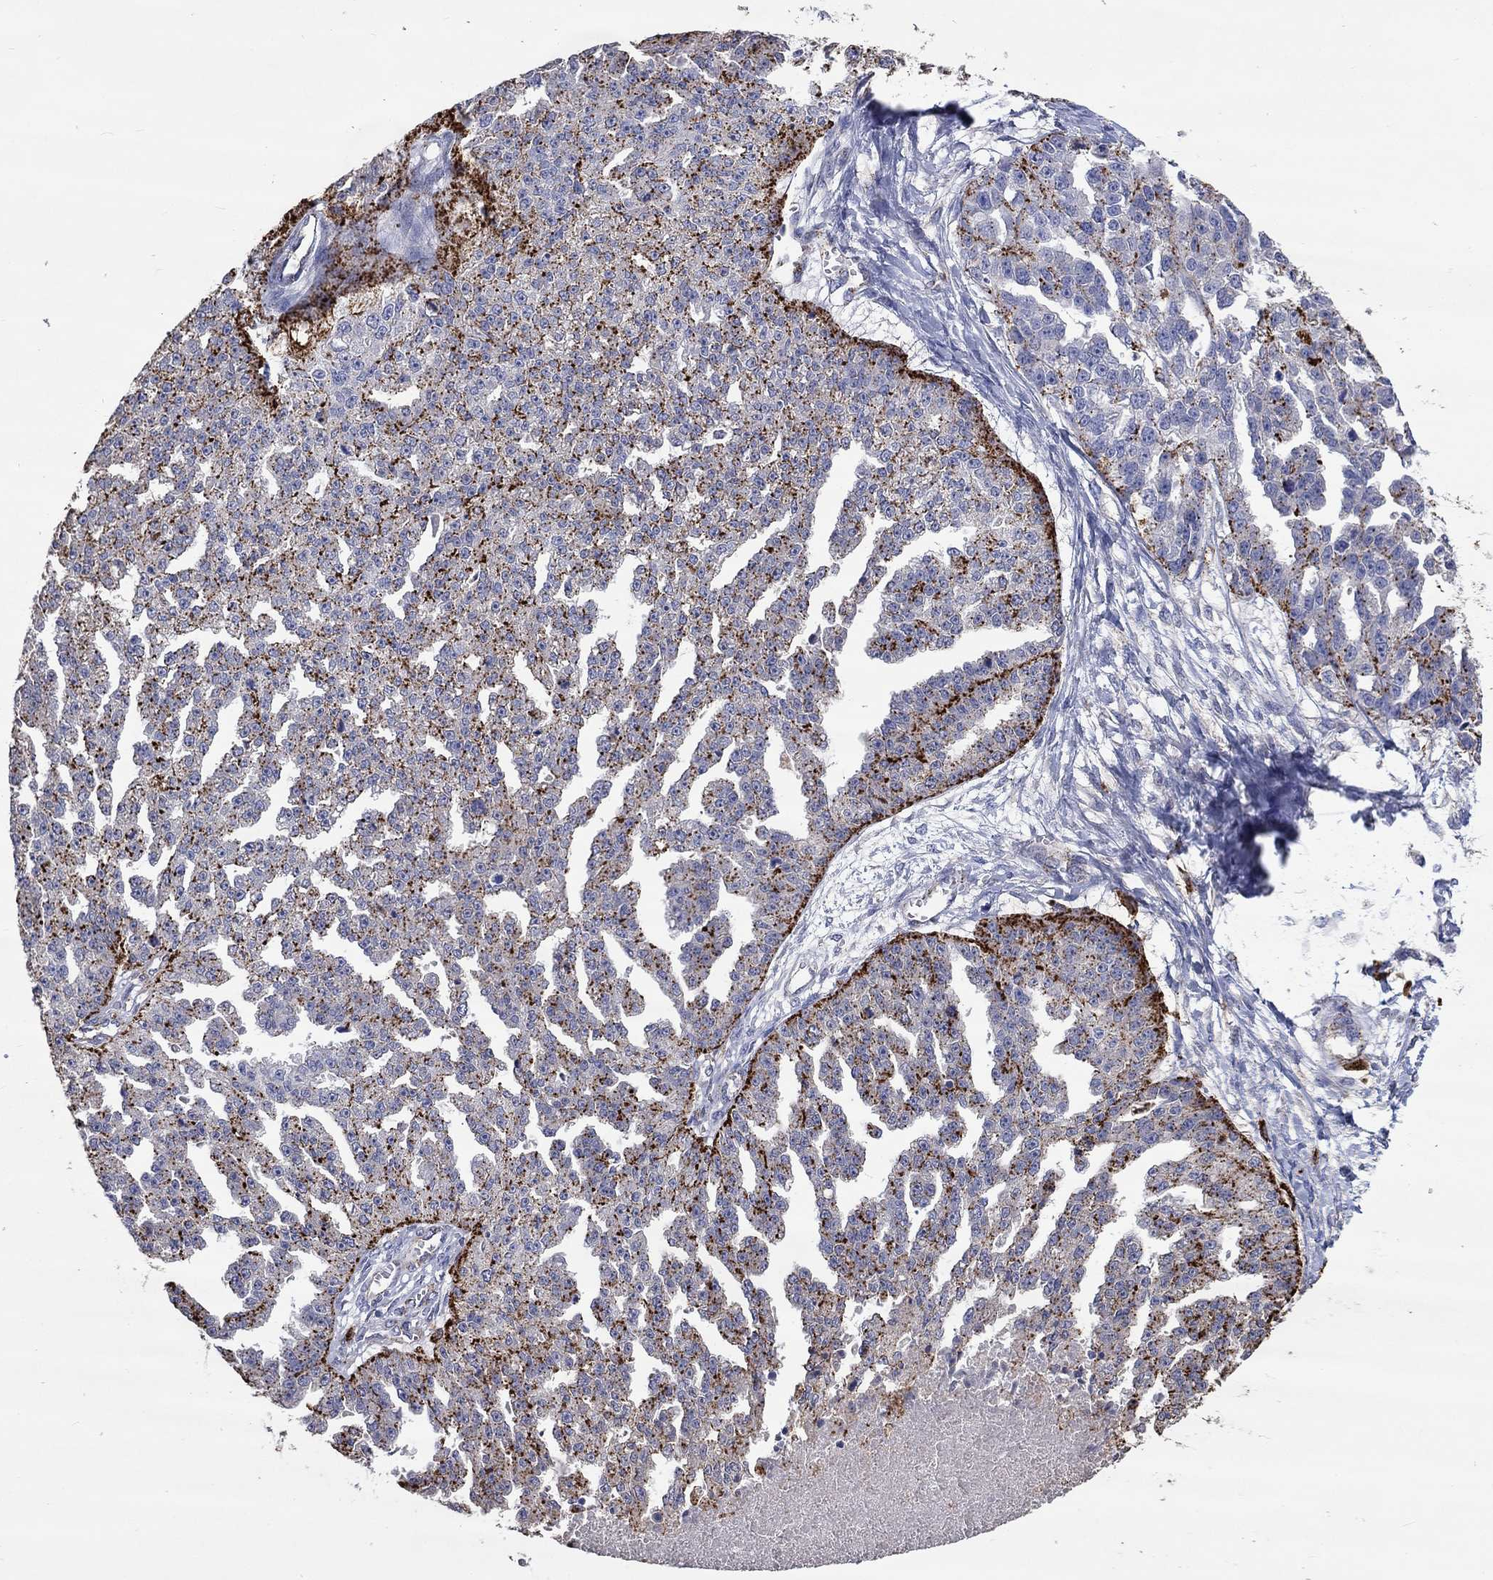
{"staining": {"intensity": "strong", "quantity": ">75%", "location": "cytoplasmic/membranous"}, "tissue": "ovarian cancer", "cell_type": "Tumor cells", "image_type": "cancer", "snomed": [{"axis": "morphology", "description": "Cystadenocarcinoma, serous, NOS"}, {"axis": "topography", "description": "Ovary"}], "caption": "Tumor cells exhibit high levels of strong cytoplasmic/membranous expression in approximately >75% of cells in ovarian serous cystadenocarcinoma. The staining is performed using DAB brown chromogen to label protein expression. The nuclei are counter-stained blue using hematoxylin.", "gene": "CTSB", "patient": {"sex": "female", "age": 58}}